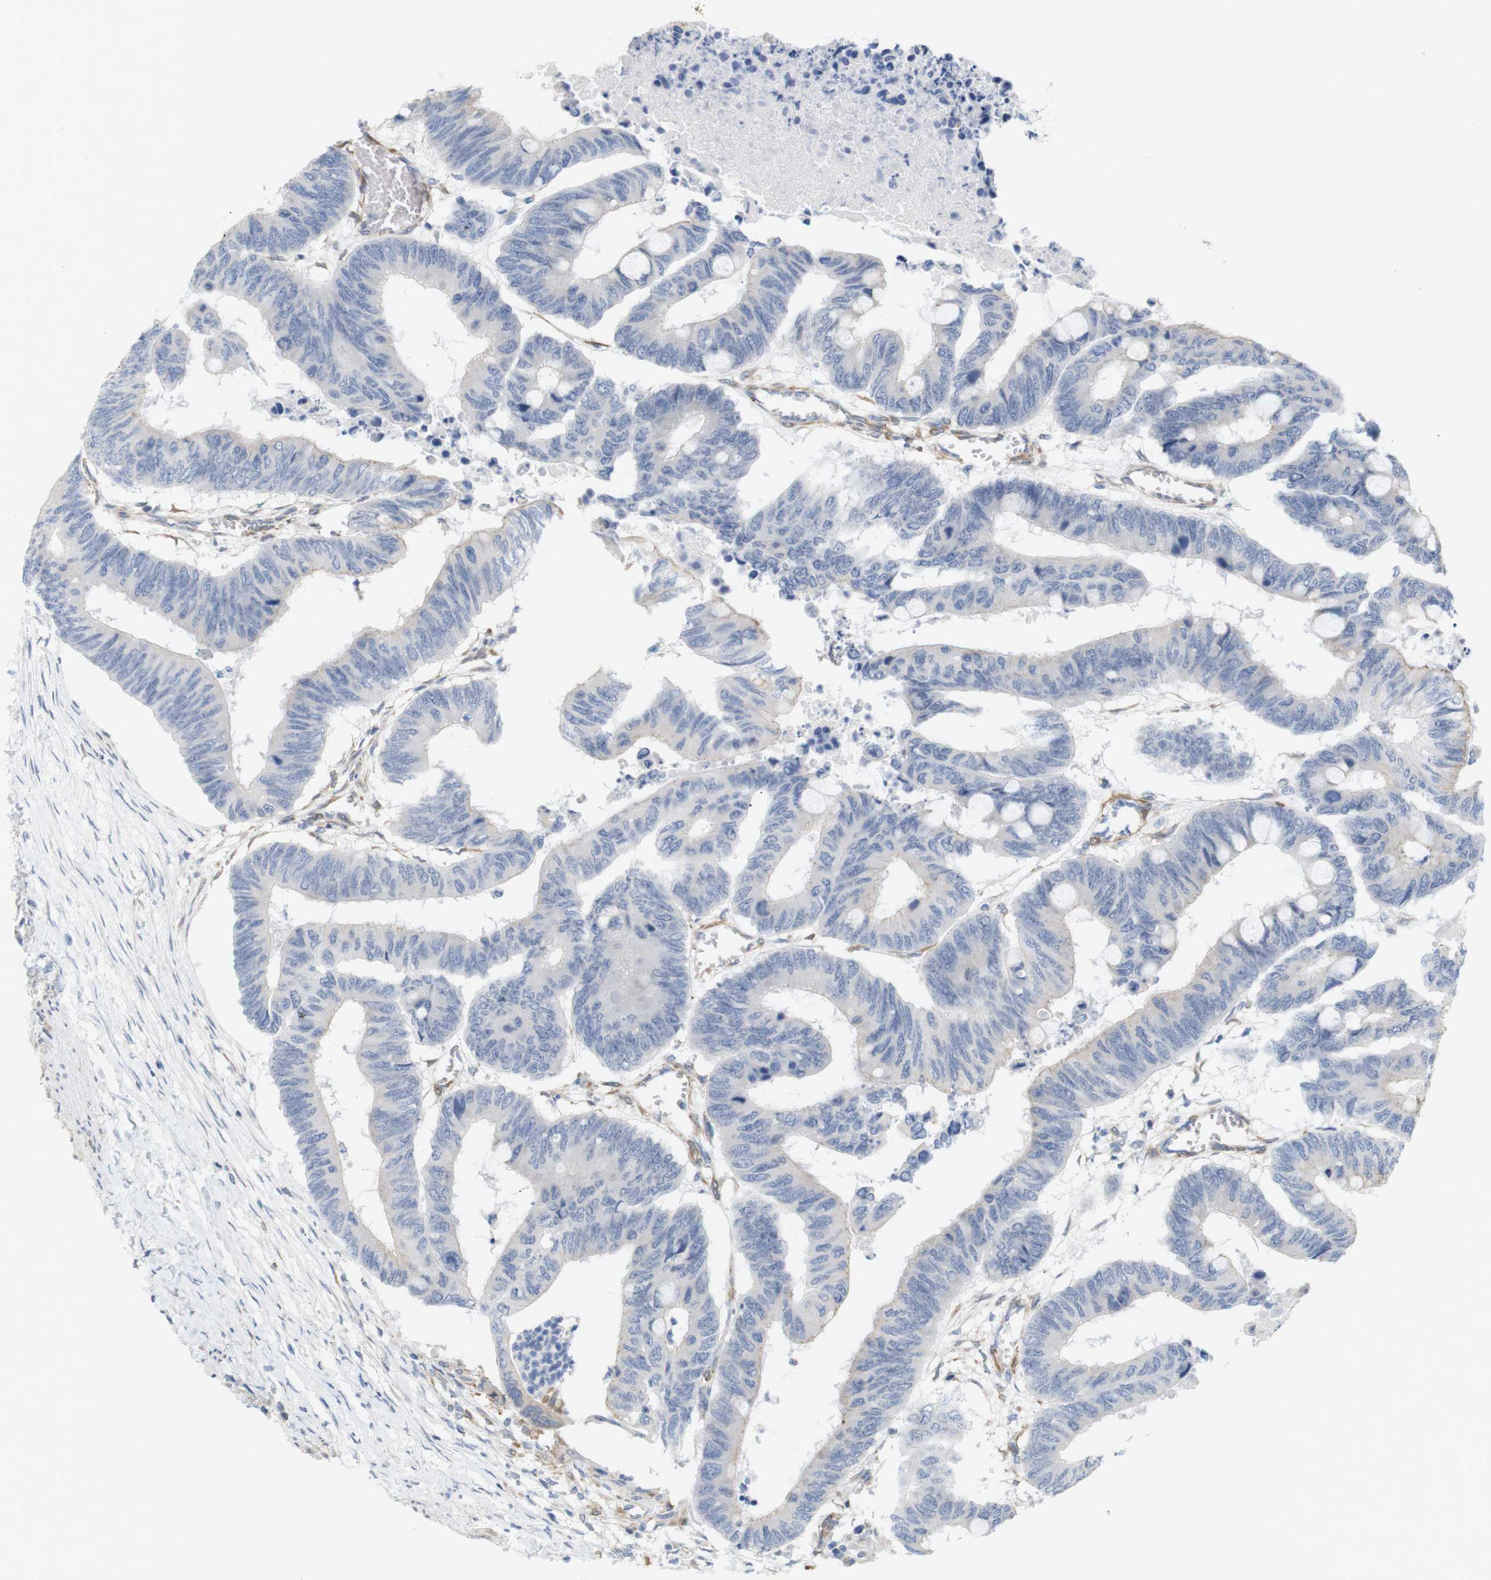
{"staining": {"intensity": "negative", "quantity": "none", "location": "none"}, "tissue": "colorectal cancer", "cell_type": "Tumor cells", "image_type": "cancer", "snomed": [{"axis": "morphology", "description": "Normal tissue, NOS"}, {"axis": "morphology", "description": "Adenocarcinoma, NOS"}, {"axis": "topography", "description": "Rectum"}, {"axis": "topography", "description": "Peripheral nerve tissue"}], "caption": "The micrograph displays no significant expression in tumor cells of adenocarcinoma (colorectal).", "gene": "ITPR1", "patient": {"sex": "male", "age": 92}}